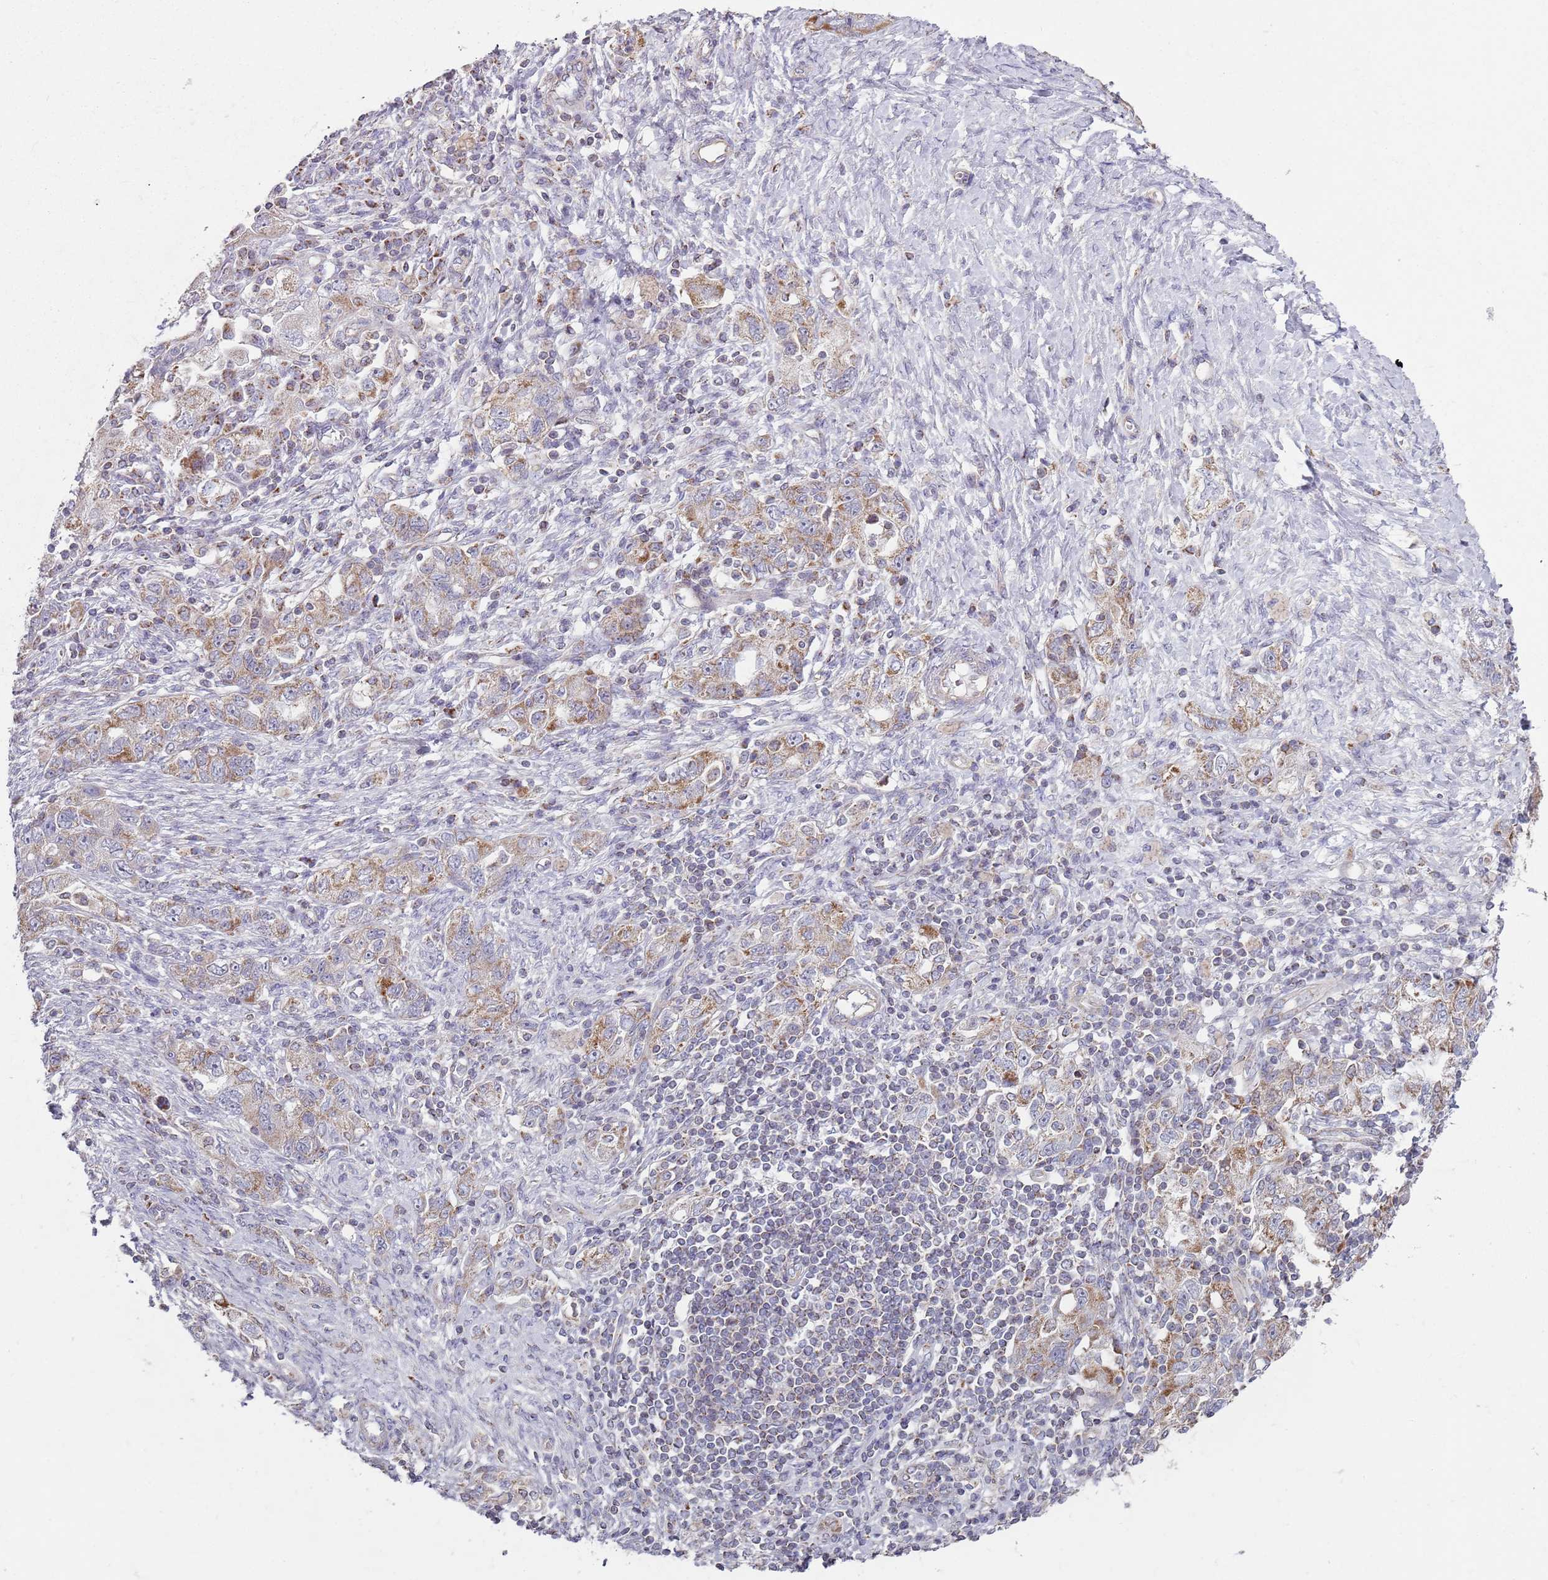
{"staining": {"intensity": "moderate", "quantity": "25%-75%", "location": "cytoplasmic/membranous"}, "tissue": "ovarian cancer", "cell_type": "Tumor cells", "image_type": "cancer", "snomed": [{"axis": "morphology", "description": "Carcinoma, NOS"}, {"axis": "morphology", "description": "Cystadenocarcinoma, serous, NOS"}, {"axis": "topography", "description": "Ovary"}], "caption": "Immunohistochemical staining of human ovarian cancer (serous cystadenocarcinoma) exhibits moderate cytoplasmic/membranous protein expression in about 25%-75% of tumor cells. The staining is performed using DAB brown chromogen to label protein expression. The nuclei are counter-stained blue using hematoxylin.", "gene": "GAS8", "patient": {"sex": "female", "age": 69}}